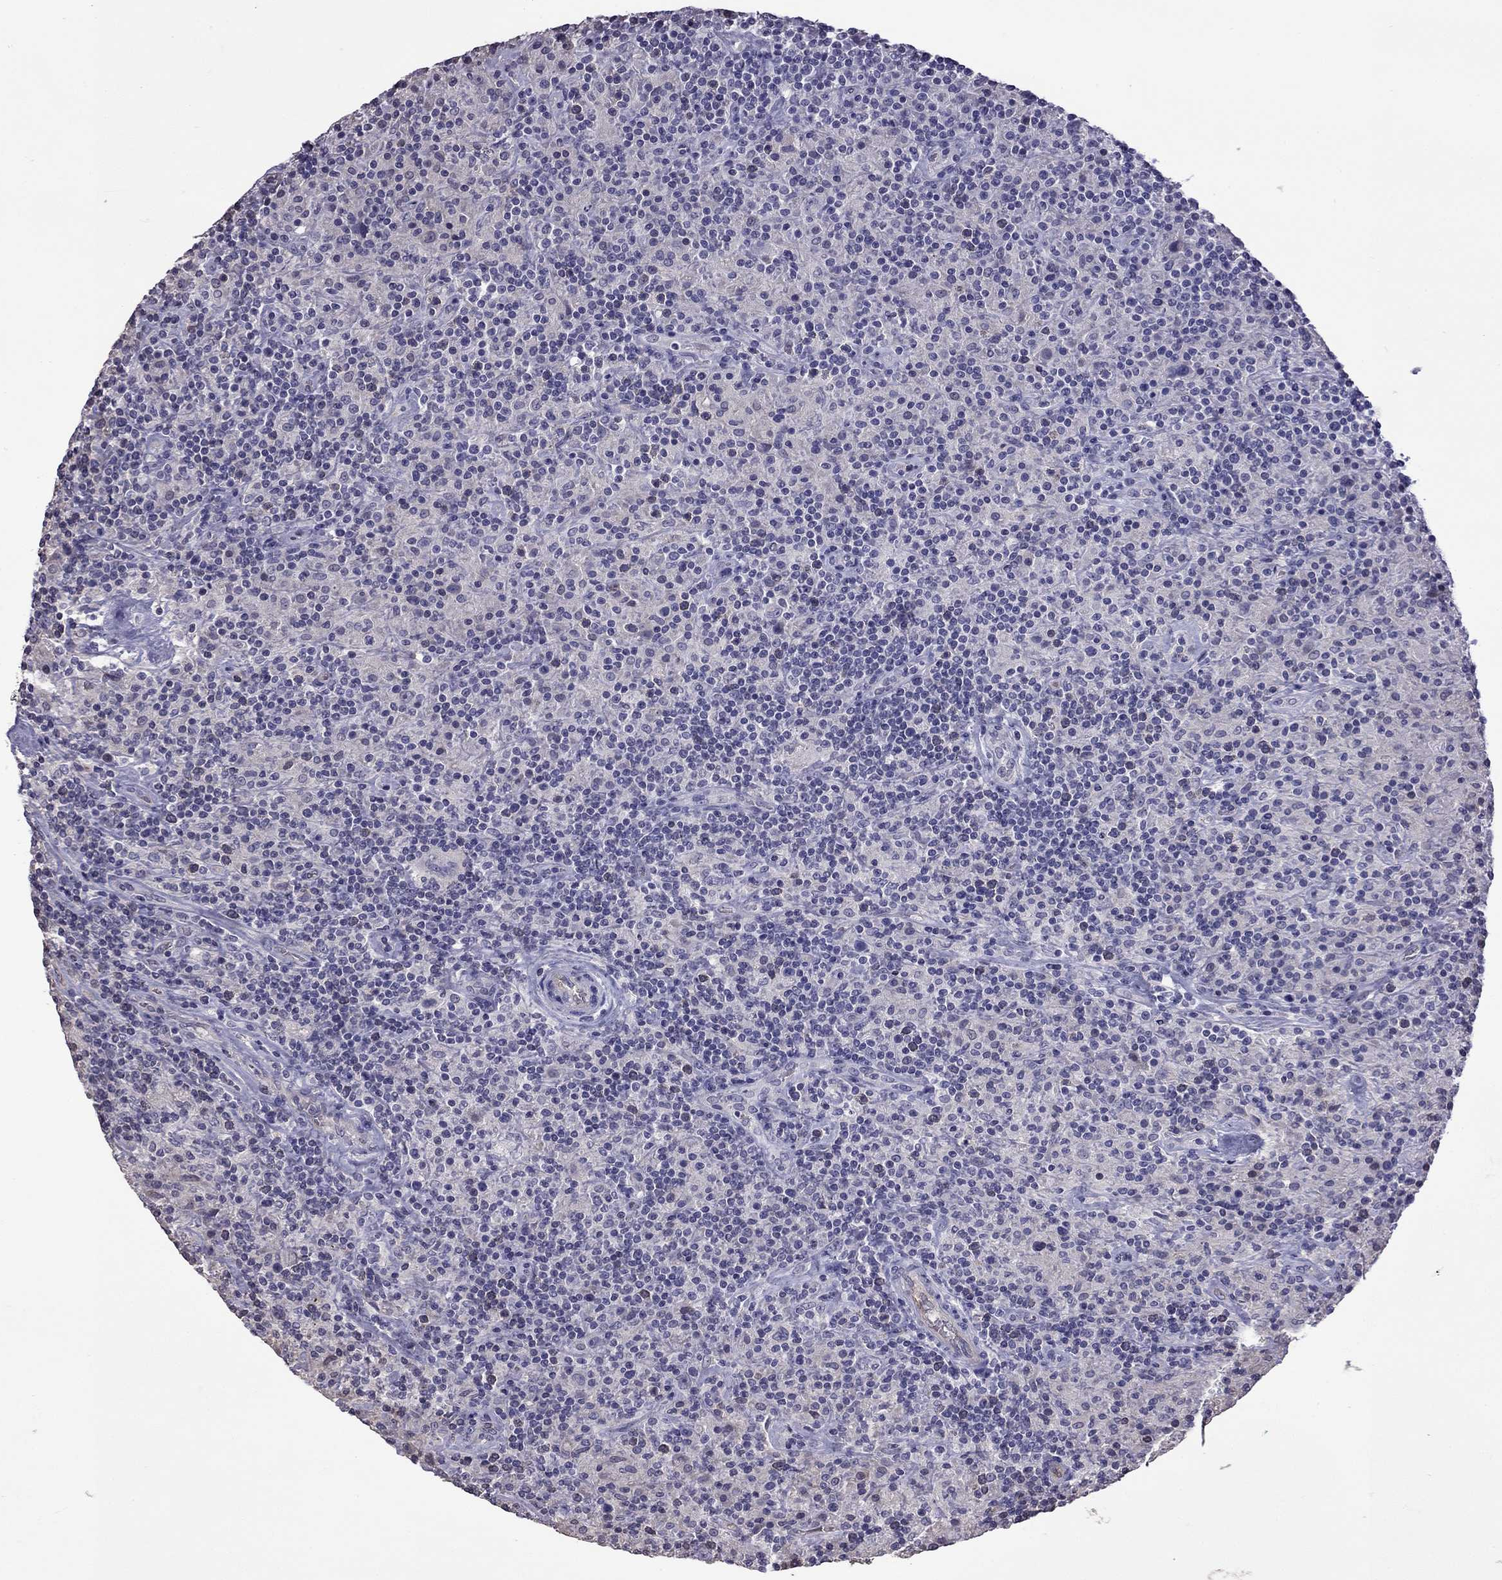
{"staining": {"intensity": "negative", "quantity": "none", "location": "none"}, "tissue": "lymphoma", "cell_type": "Tumor cells", "image_type": "cancer", "snomed": [{"axis": "morphology", "description": "Hodgkin's disease, NOS"}, {"axis": "topography", "description": "Lymph node"}], "caption": "Immunohistochemical staining of lymphoma displays no significant positivity in tumor cells. (DAB immunohistochemistry (IHC) with hematoxylin counter stain).", "gene": "FEZ1", "patient": {"sex": "male", "age": 70}}